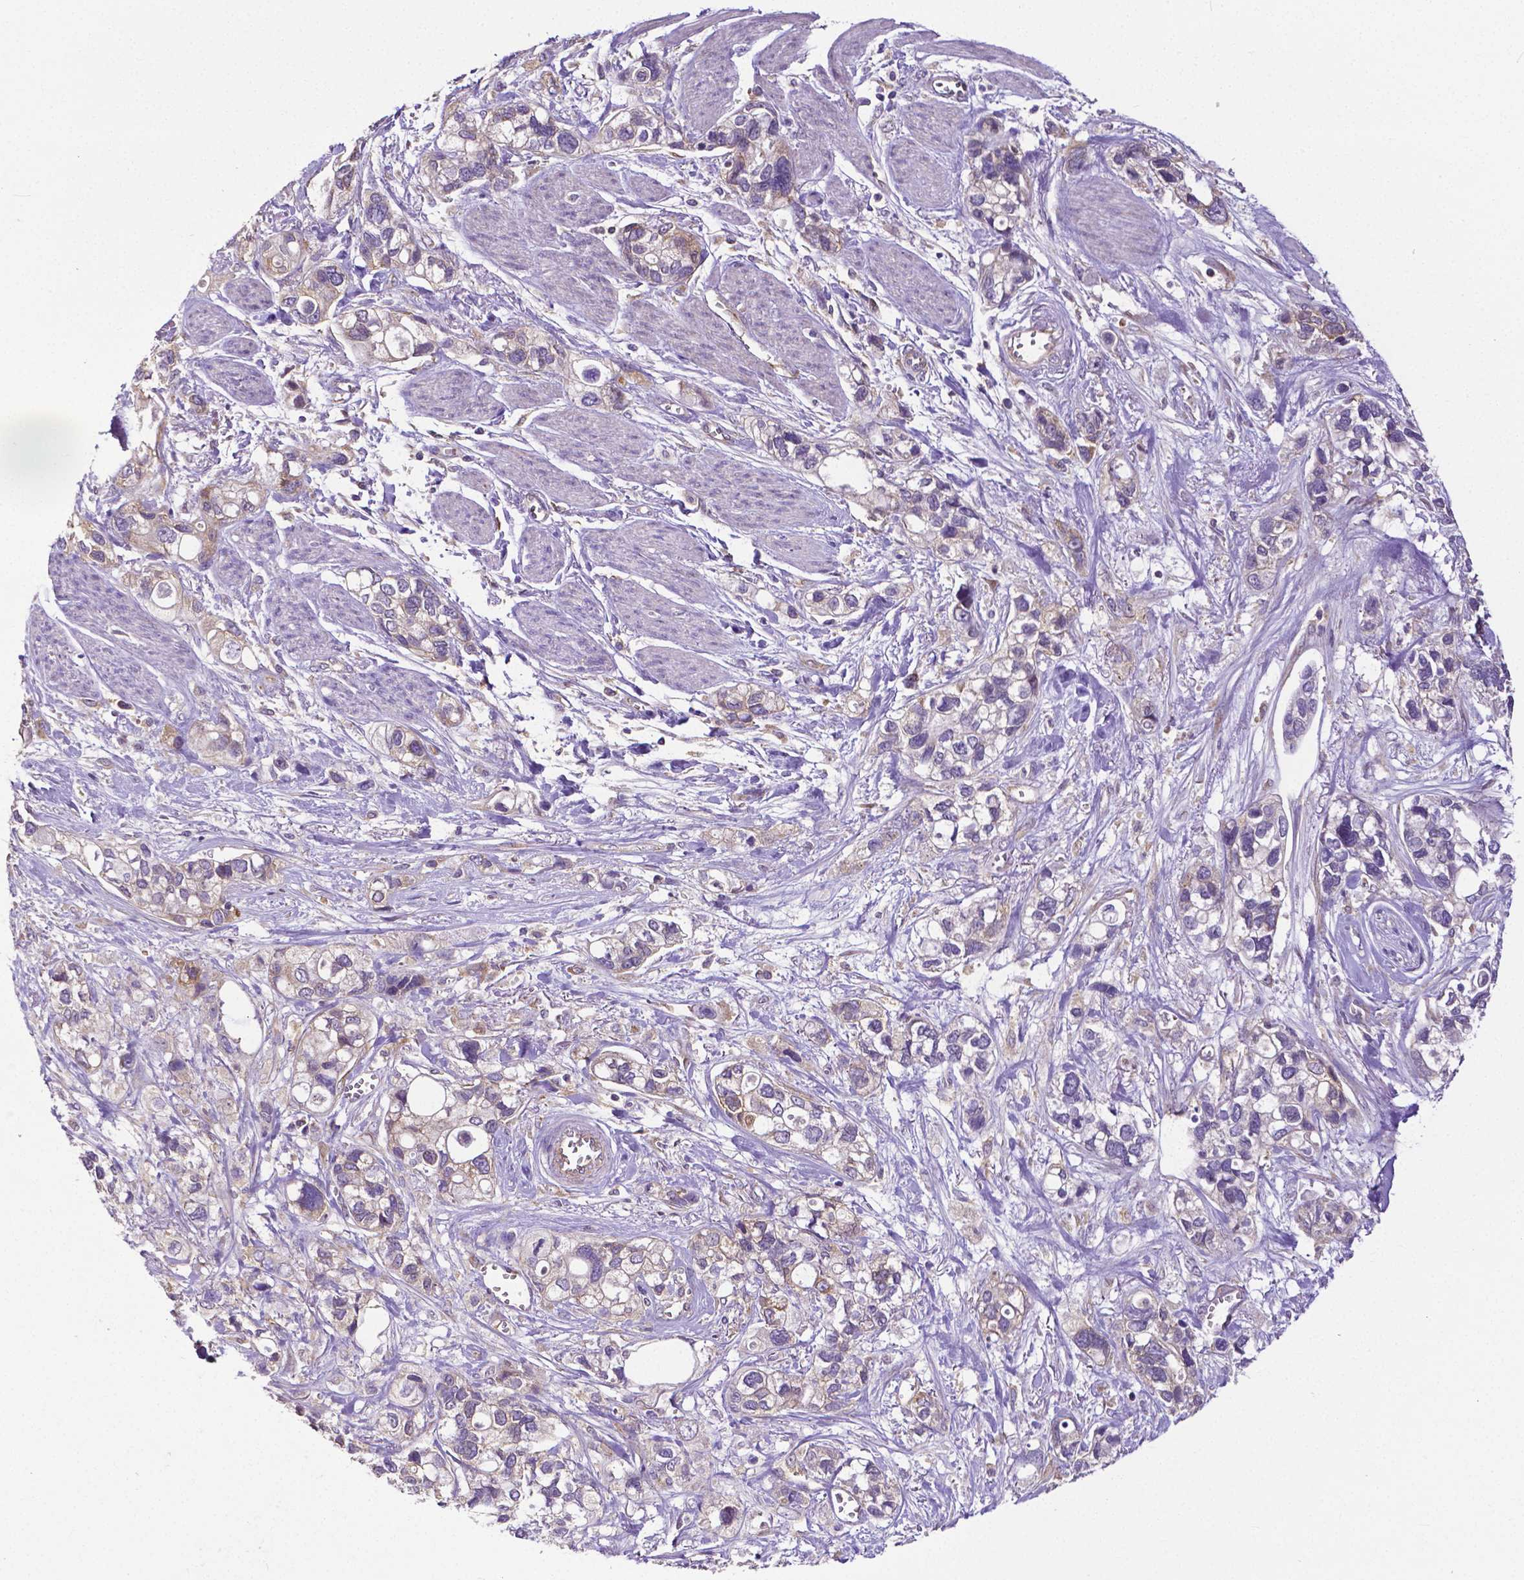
{"staining": {"intensity": "weak", "quantity": "25%-75%", "location": "cytoplasmic/membranous"}, "tissue": "stomach cancer", "cell_type": "Tumor cells", "image_type": "cancer", "snomed": [{"axis": "morphology", "description": "Adenocarcinoma, NOS"}, {"axis": "topography", "description": "Stomach, upper"}], "caption": "Weak cytoplasmic/membranous protein expression is present in approximately 25%-75% of tumor cells in adenocarcinoma (stomach). The staining was performed using DAB to visualize the protein expression in brown, while the nuclei were stained in blue with hematoxylin (Magnification: 20x).", "gene": "DICER1", "patient": {"sex": "female", "age": 81}}